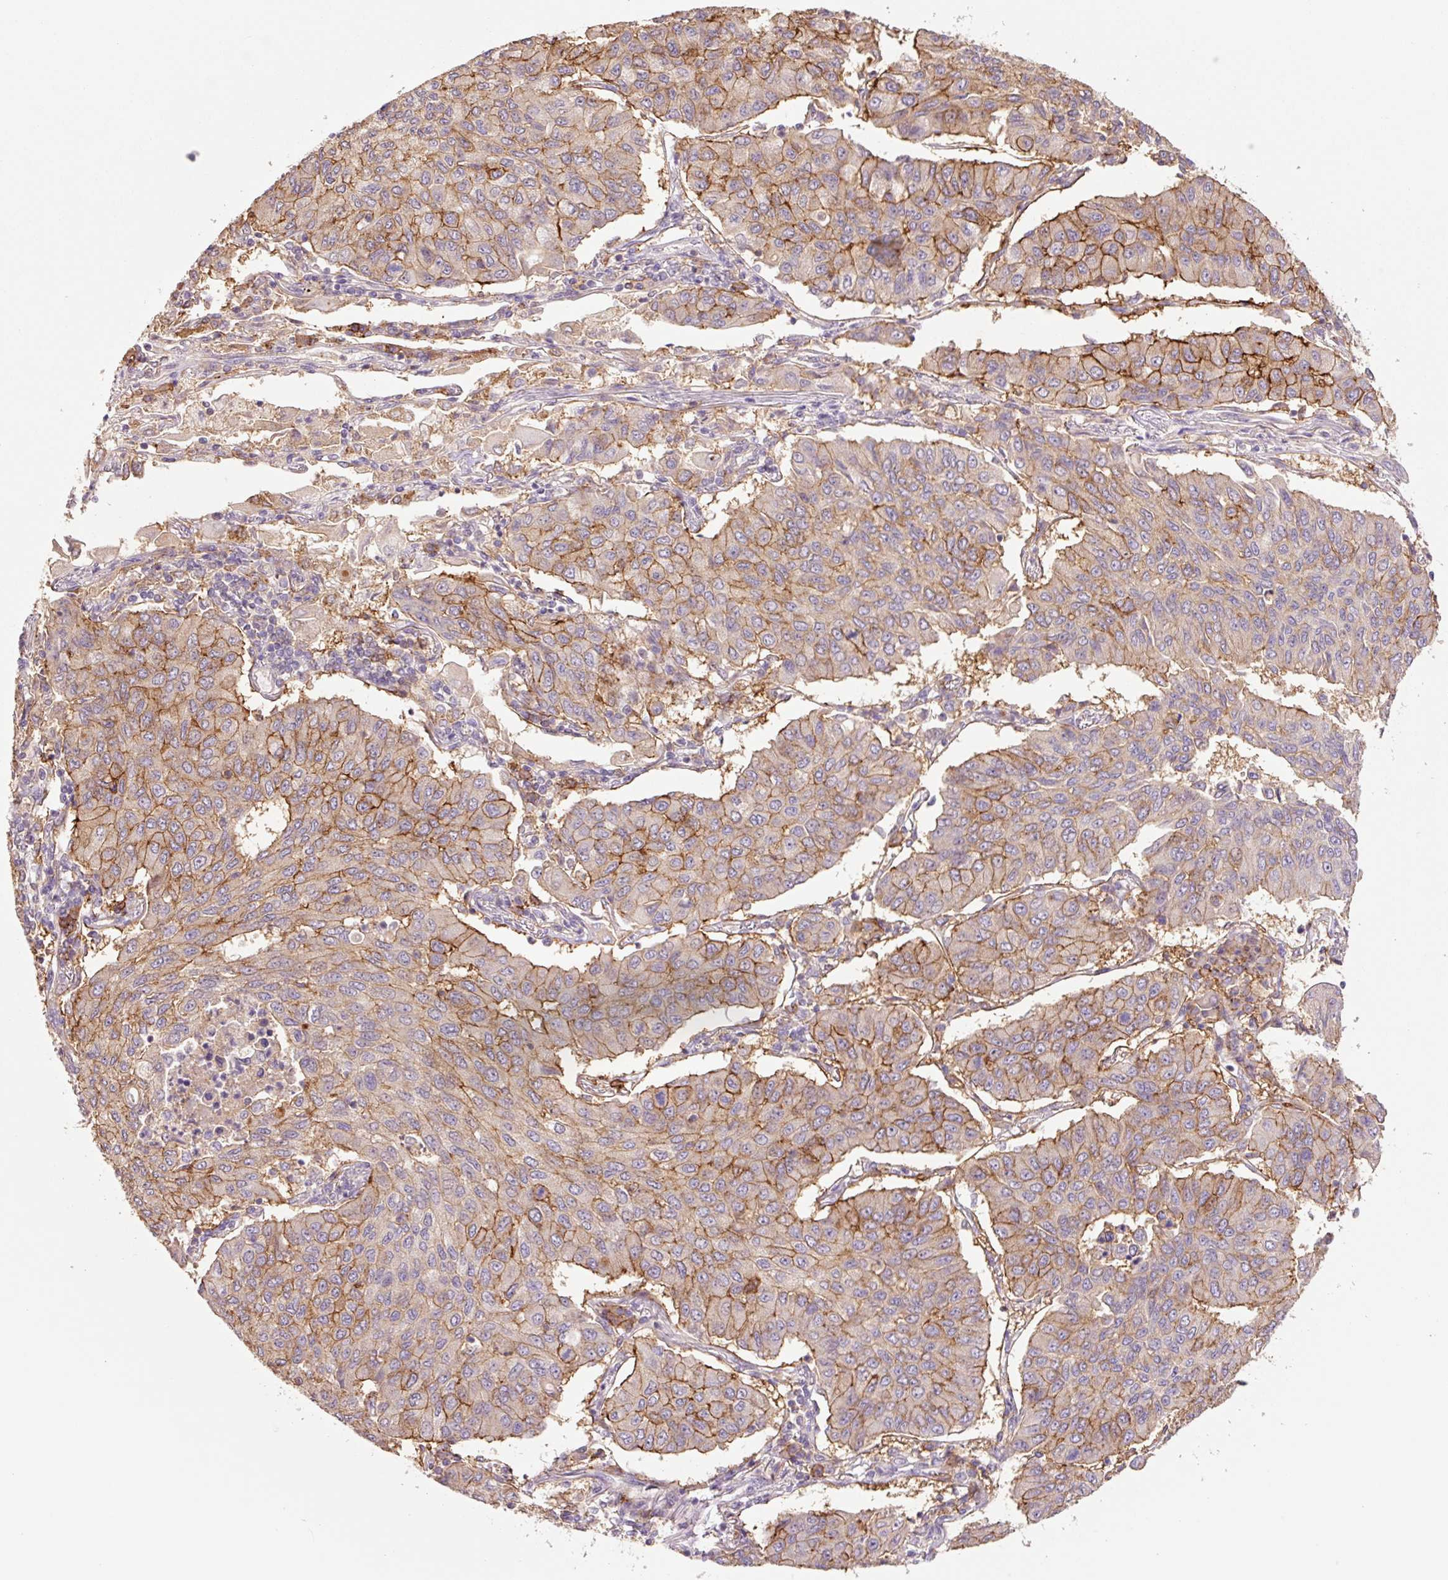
{"staining": {"intensity": "moderate", "quantity": "25%-75%", "location": "cytoplasmic/membranous"}, "tissue": "lung cancer", "cell_type": "Tumor cells", "image_type": "cancer", "snomed": [{"axis": "morphology", "description": "Squamous cell carcinoma, NOS"}, {"axis": "topography", "description": "Lung"}], "caption": "High-power microscopy captured an IHC histopathology image of lung cancer, revealing moderate cytoplasmic/membranous expression in approximately 25%-75% of tumor cells.", "gene": "SLC1A4", "patient": {"sex": "male", "age": 74}}